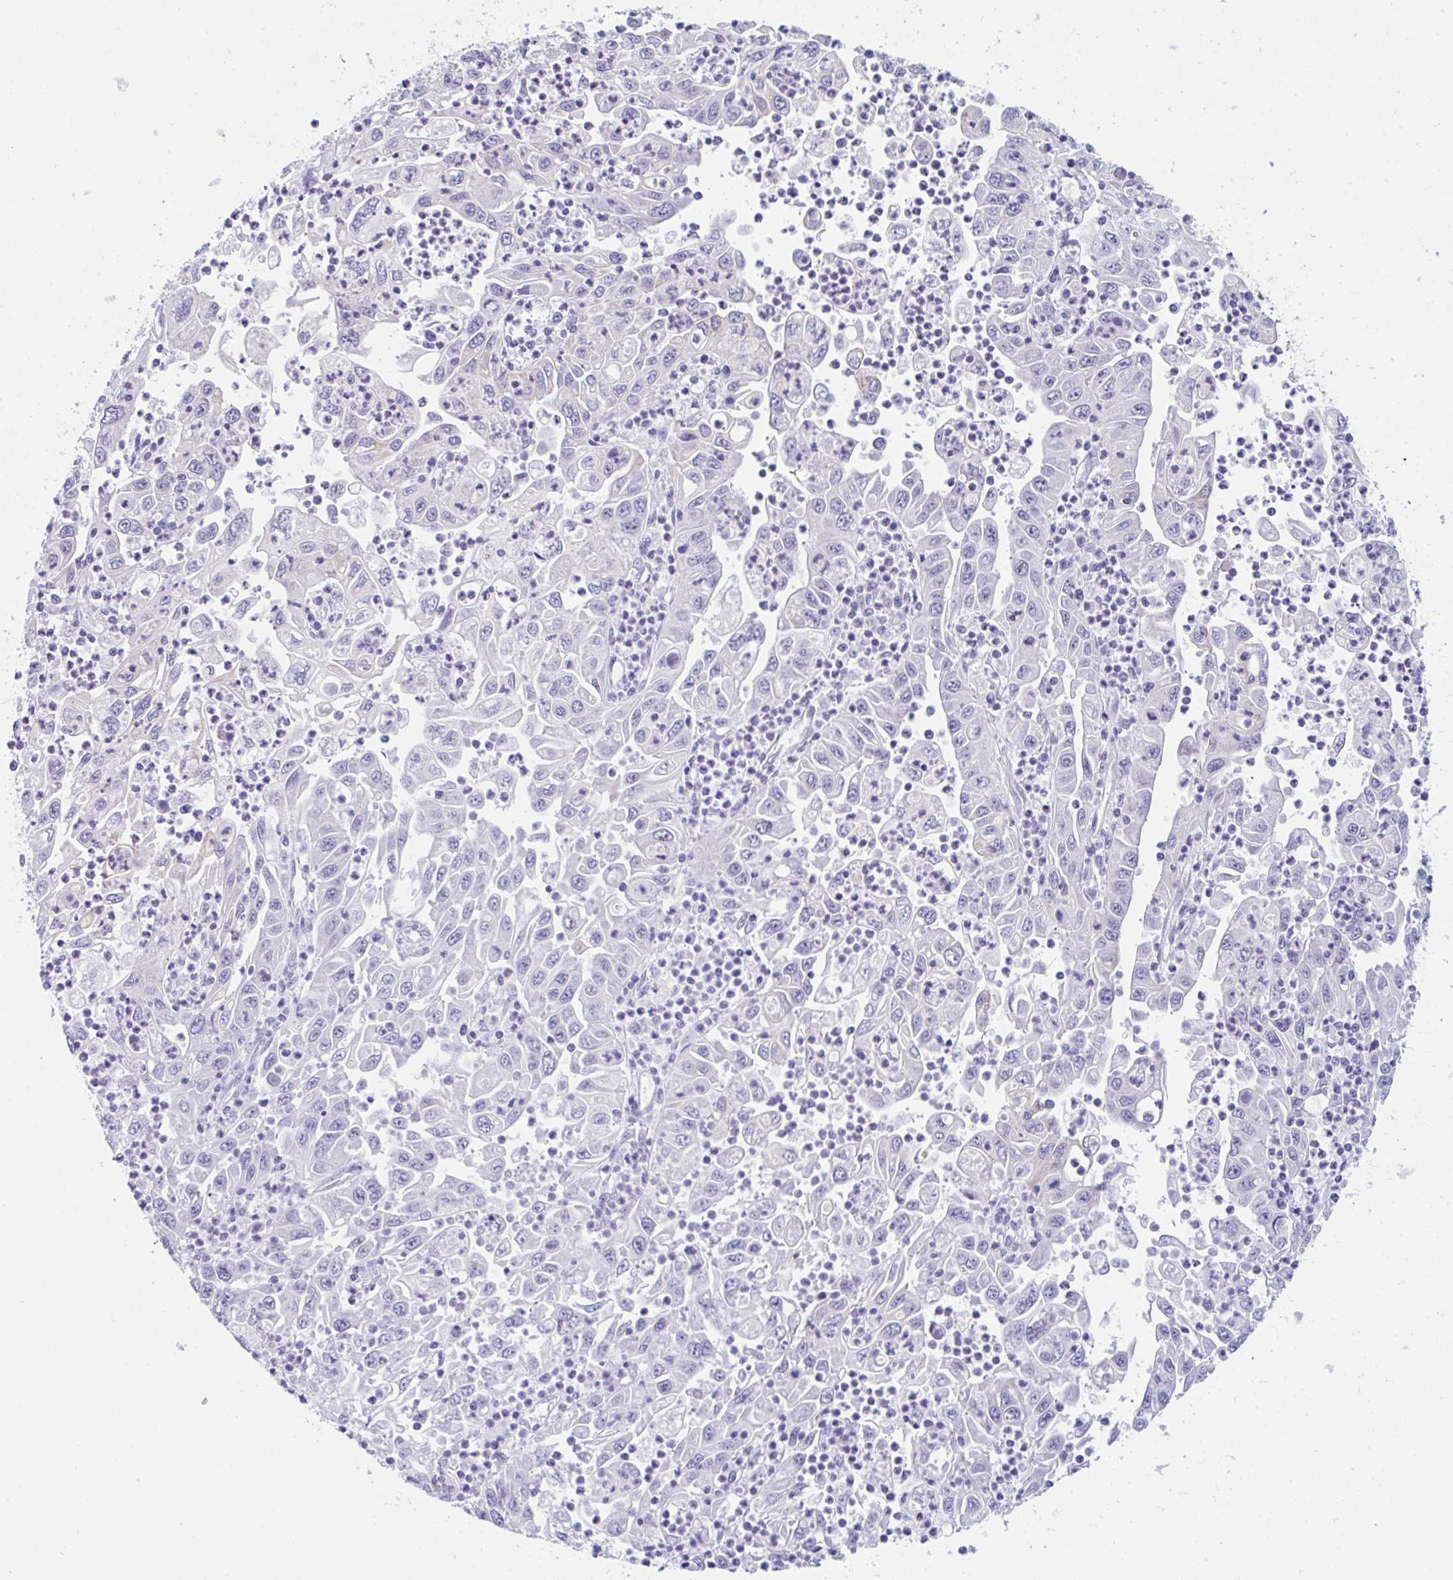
{"staining": {"intensity": "moderate", "quantity": "<25%", "location": "cytoplasmic/membranous"}, "tissue": "endometrial cancer", "cell_type": "Tumor cells", "image_type": "cancer", "snomed": [{"axis": "morphology", "description": "Adenocarcinoma, NOS"}, {"axis": "topography", "description": "Uterus"}], "caption": "This is an image of immunohistochemistry staining of endometrial cancer (adenocarcinoma), which shows moderate positivity in the cytoplasmic/membranous of tumor cells.", "gene": "TRAF4", "patient": {"sex": "female", "age": 62}}